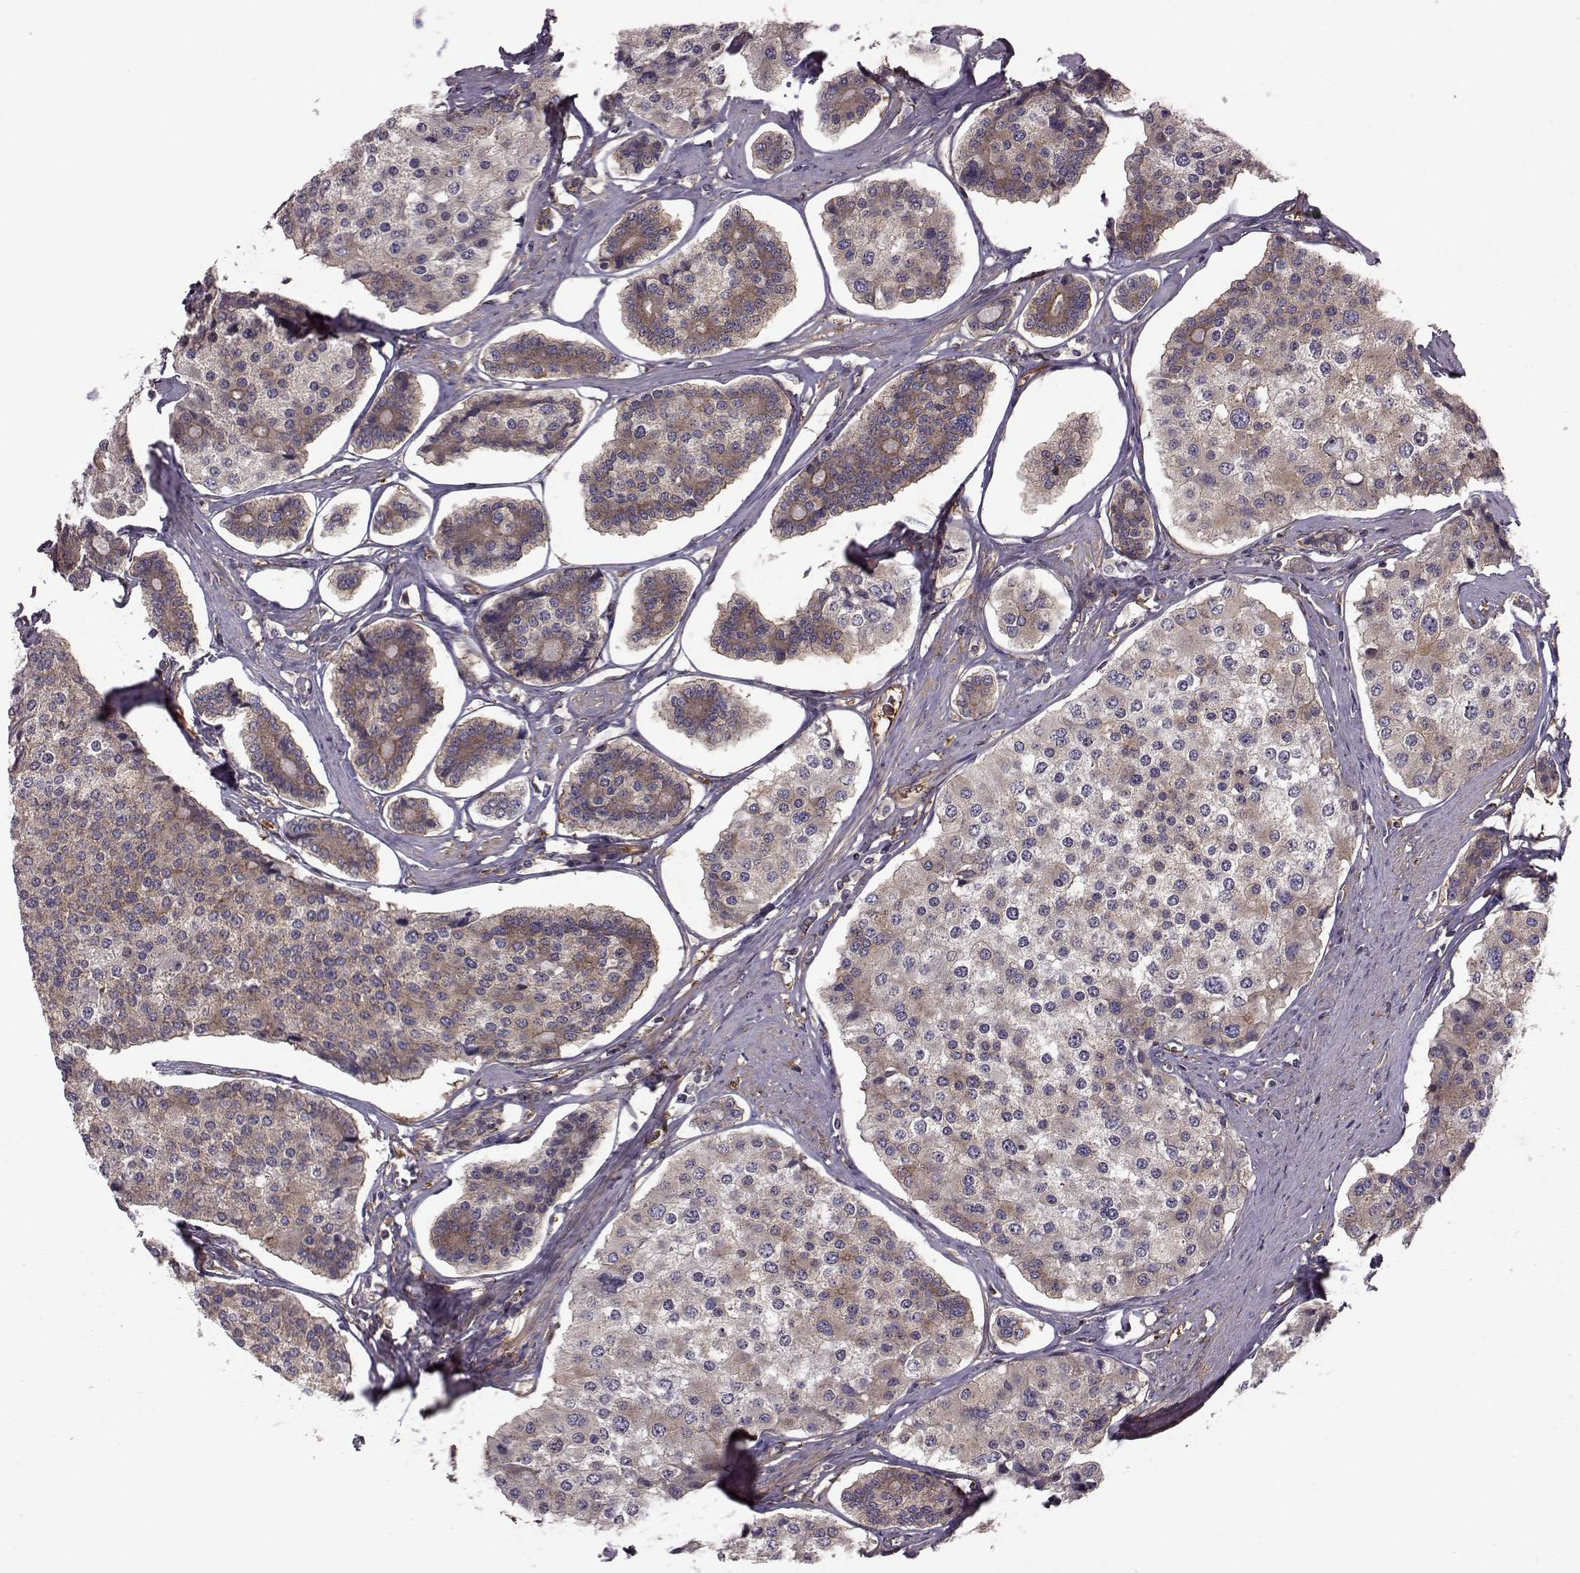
{"staining": {"intensity": "weak", "quantity": "25%-75%", "location": "cytoplasmic/membranous"}, "tissue": "carcinoid", "cell_type": "Tumor cells", "image_type": "cancer", "snomed": [{"axis": "morphology", "description": "Carcinoid, malignant, NOS"}, {"axis": "topography", "description": "Small intestine"}], "caption": "The histopathology image displays staining of carcinoid, revealing weak cytoplasmic/membranous protein staining (brown color) within tumor cells.", "gene": "RABGAP1", "patient": {"sex": "female", "age": 65}}